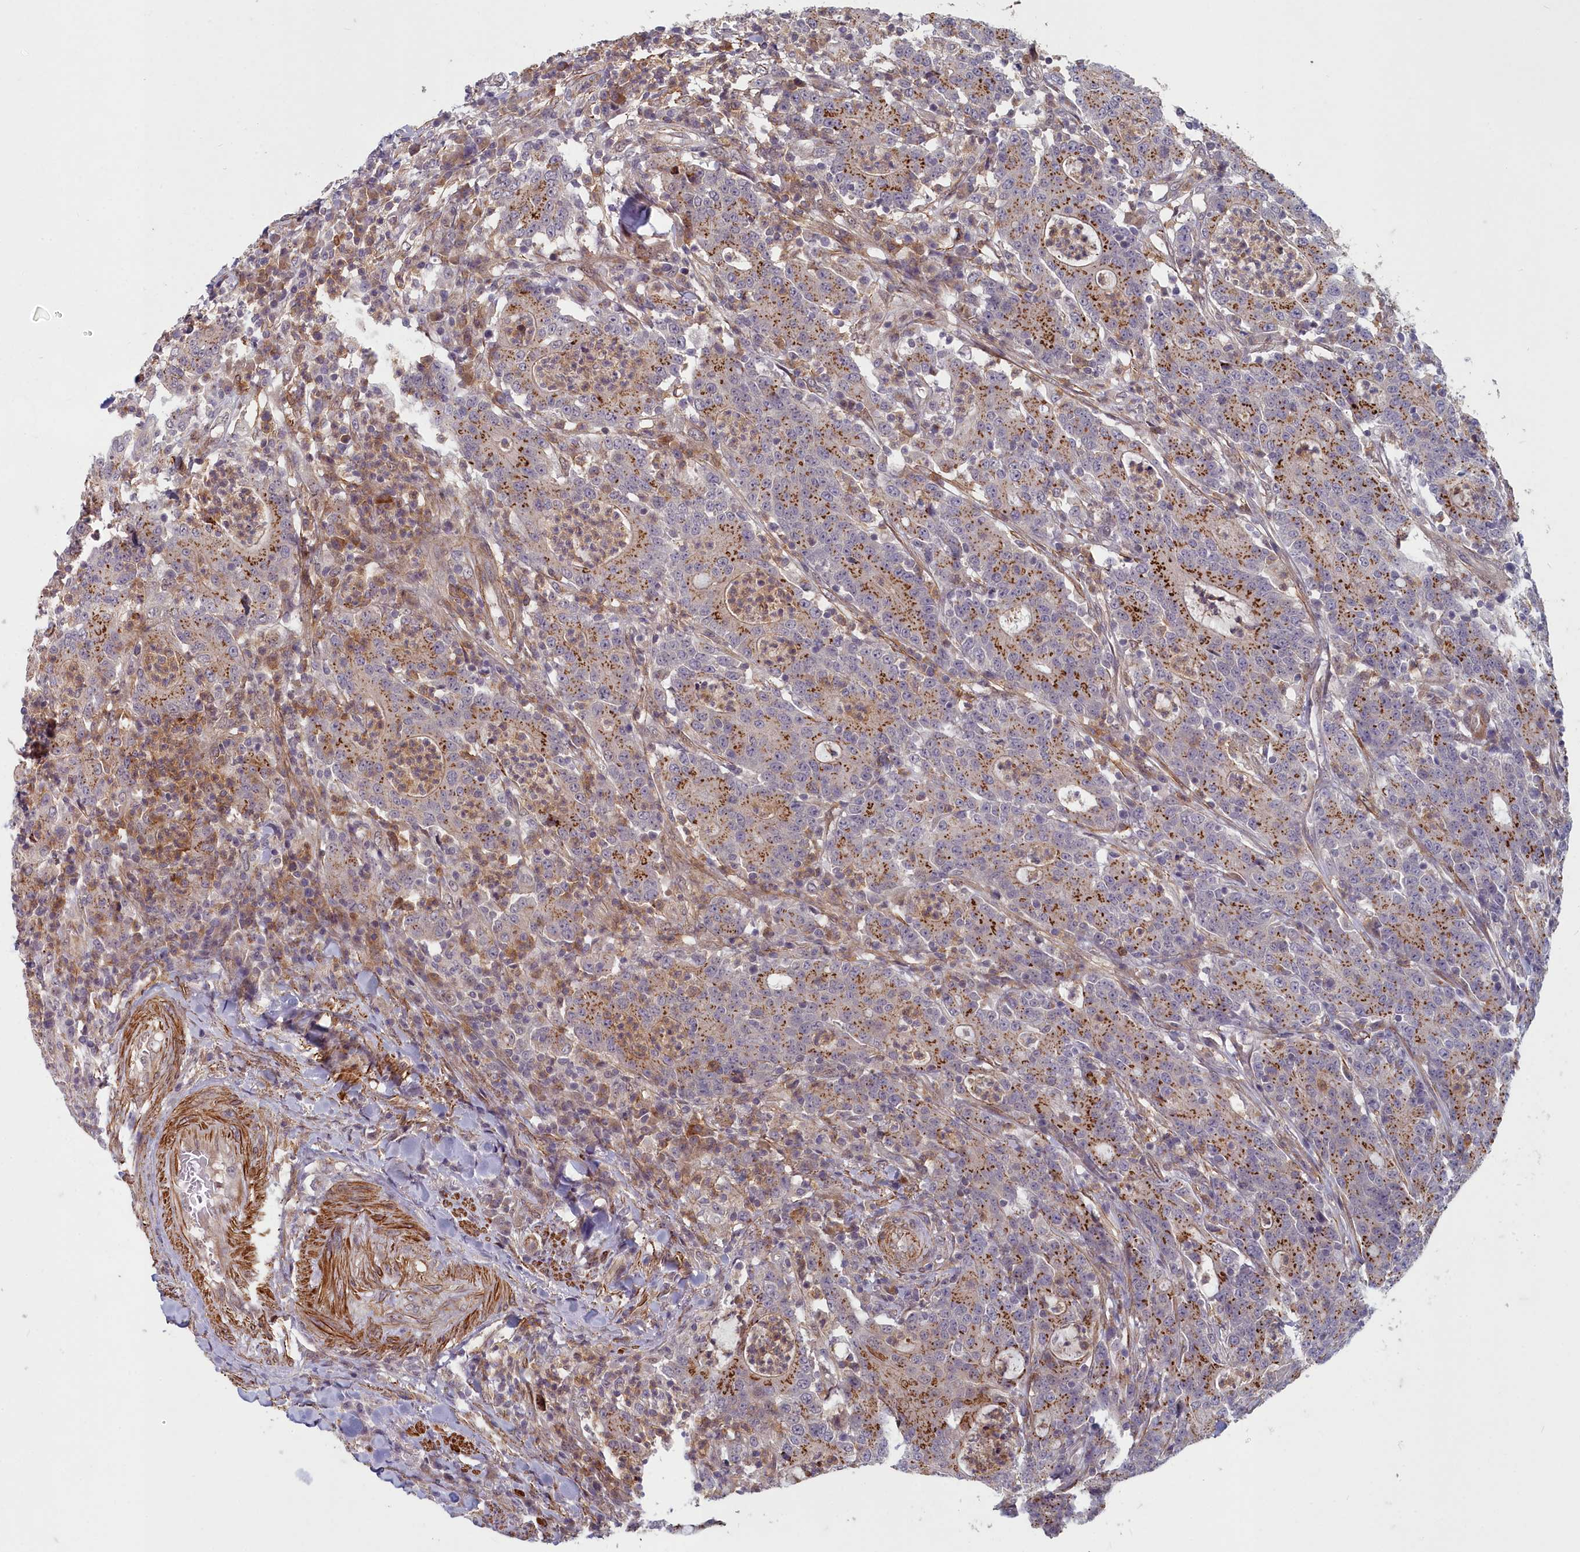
{"staining": {"intensity": "moderate", "quantity": ">75%", "location": "cytoplasmic/membranous"}, "tissue": "colorectal cancer", "cell_type": "Tumor cells", "image_type": "cancer", "snomed": [{"axis": "morphology", "description": "Adenocarcinoma, NOS"}, {"axis": "topography", "description": "Colon"}], "caption": "IHC photomicrograph of neoplastic tissue: colorectal cancer (adenocarcinoma) stained using IHC shows medium levels of moderate protein expression localized specifically in the cytoplasmic/membranous of tumor cells, appearing as a cytoplasmic/membranous brown color.", "gene": "ZNF626", "patient": {"sex": "male", "age": 83}}